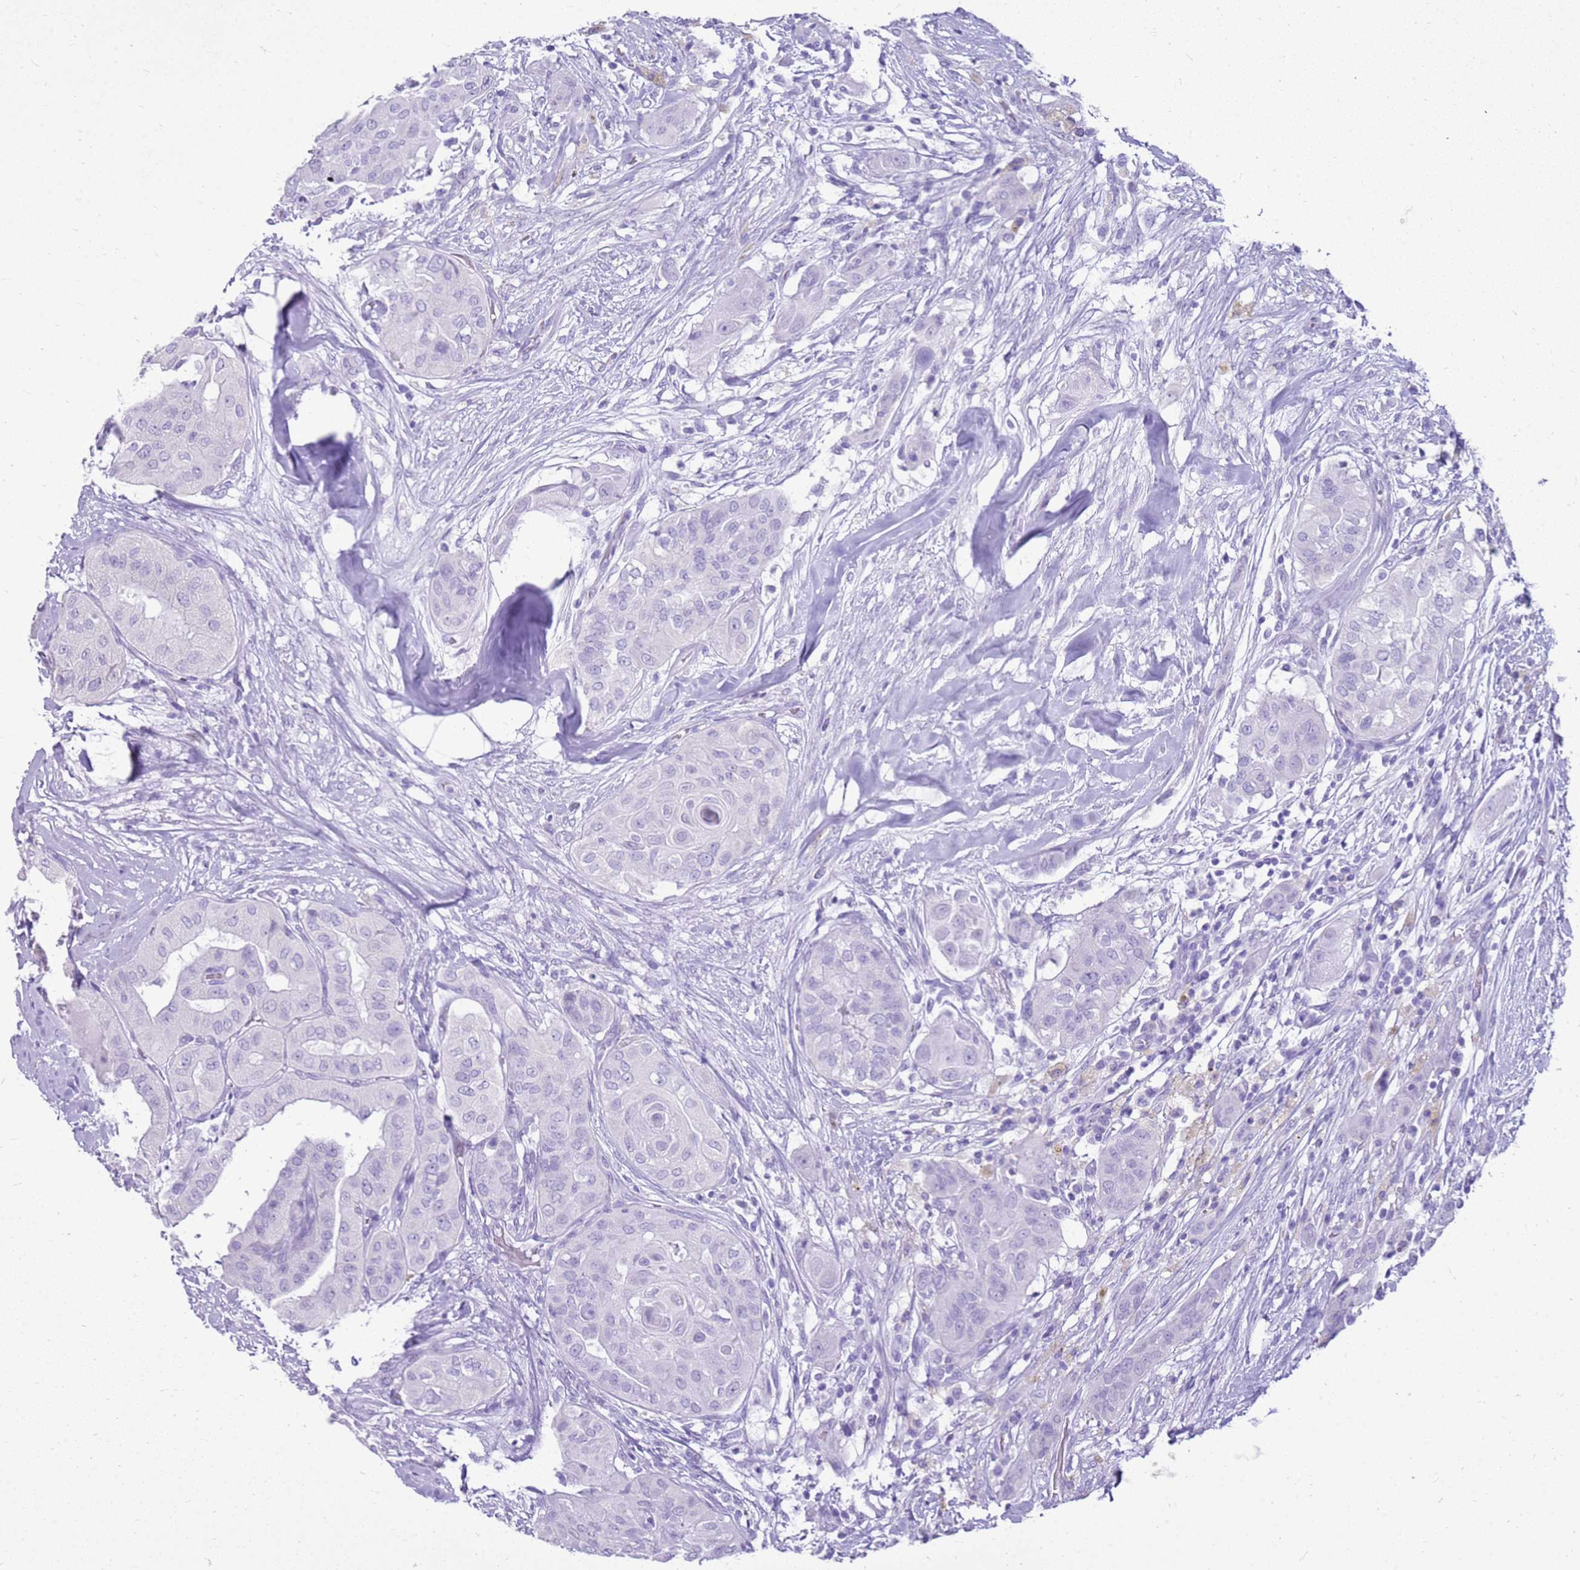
{"staining": {"intensity": "negative", "quantity": "none", "location": "none"}, "tissue": "thyroid cancer", "cell_type": "Tumor cells", "image_type": "cancer", "snomed": [{"axis": "morphology", "description": "Papillary adenocarcinoma, NOS"}, {"axis": "topography", "description": "Thyroid gland"}], "caption": "IHC of human thyroid cancer (papillary adenocarcinoma) displays no staining in tumor cells. Brightfield microscopy of IHC stained with DAB (3,3'-diaminobenzidine) (brown) and hematoxylin (blue), captured at high magnification.", "gene": "CA8", "patient": {"sex": "female", "age": 59}}